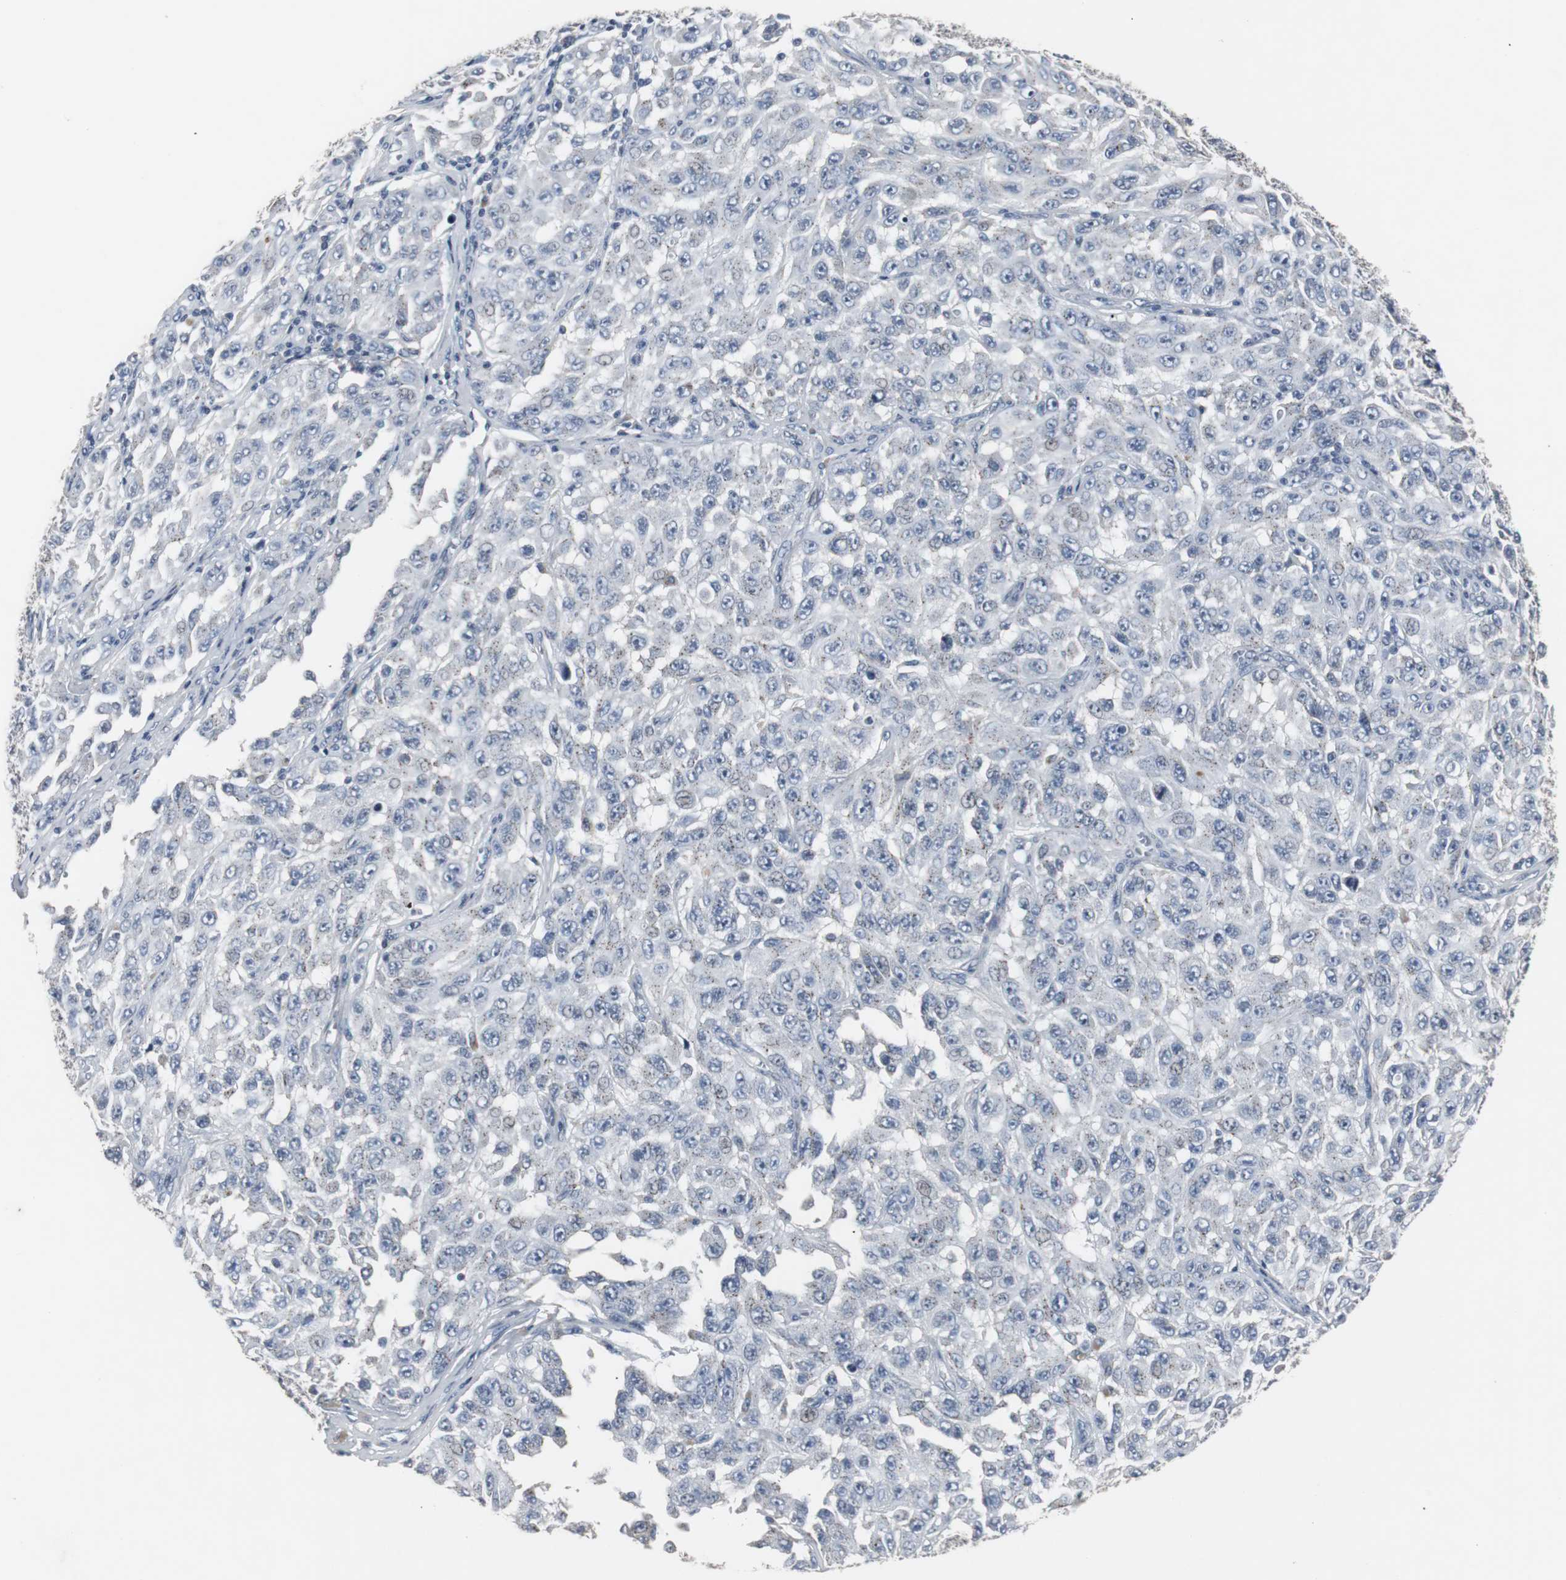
{"staining": {"intensity": "negative", "quantity": "none", "location": "none"}, "tissue": "melanoma", "cell_type": "Tumor cells", "image_type": "cancer", "snomed": [{"axis": "morphology", "description": "Malignant melanoma, NOS"}, {"axis": "topography", "description": "Skin"}], "caption": "This is an IHC micrograph of malignant melanoma. There is no positivity in tumor cells.", "gene": "ACAA1", "patient": {"sex": "male", "age": 30}}